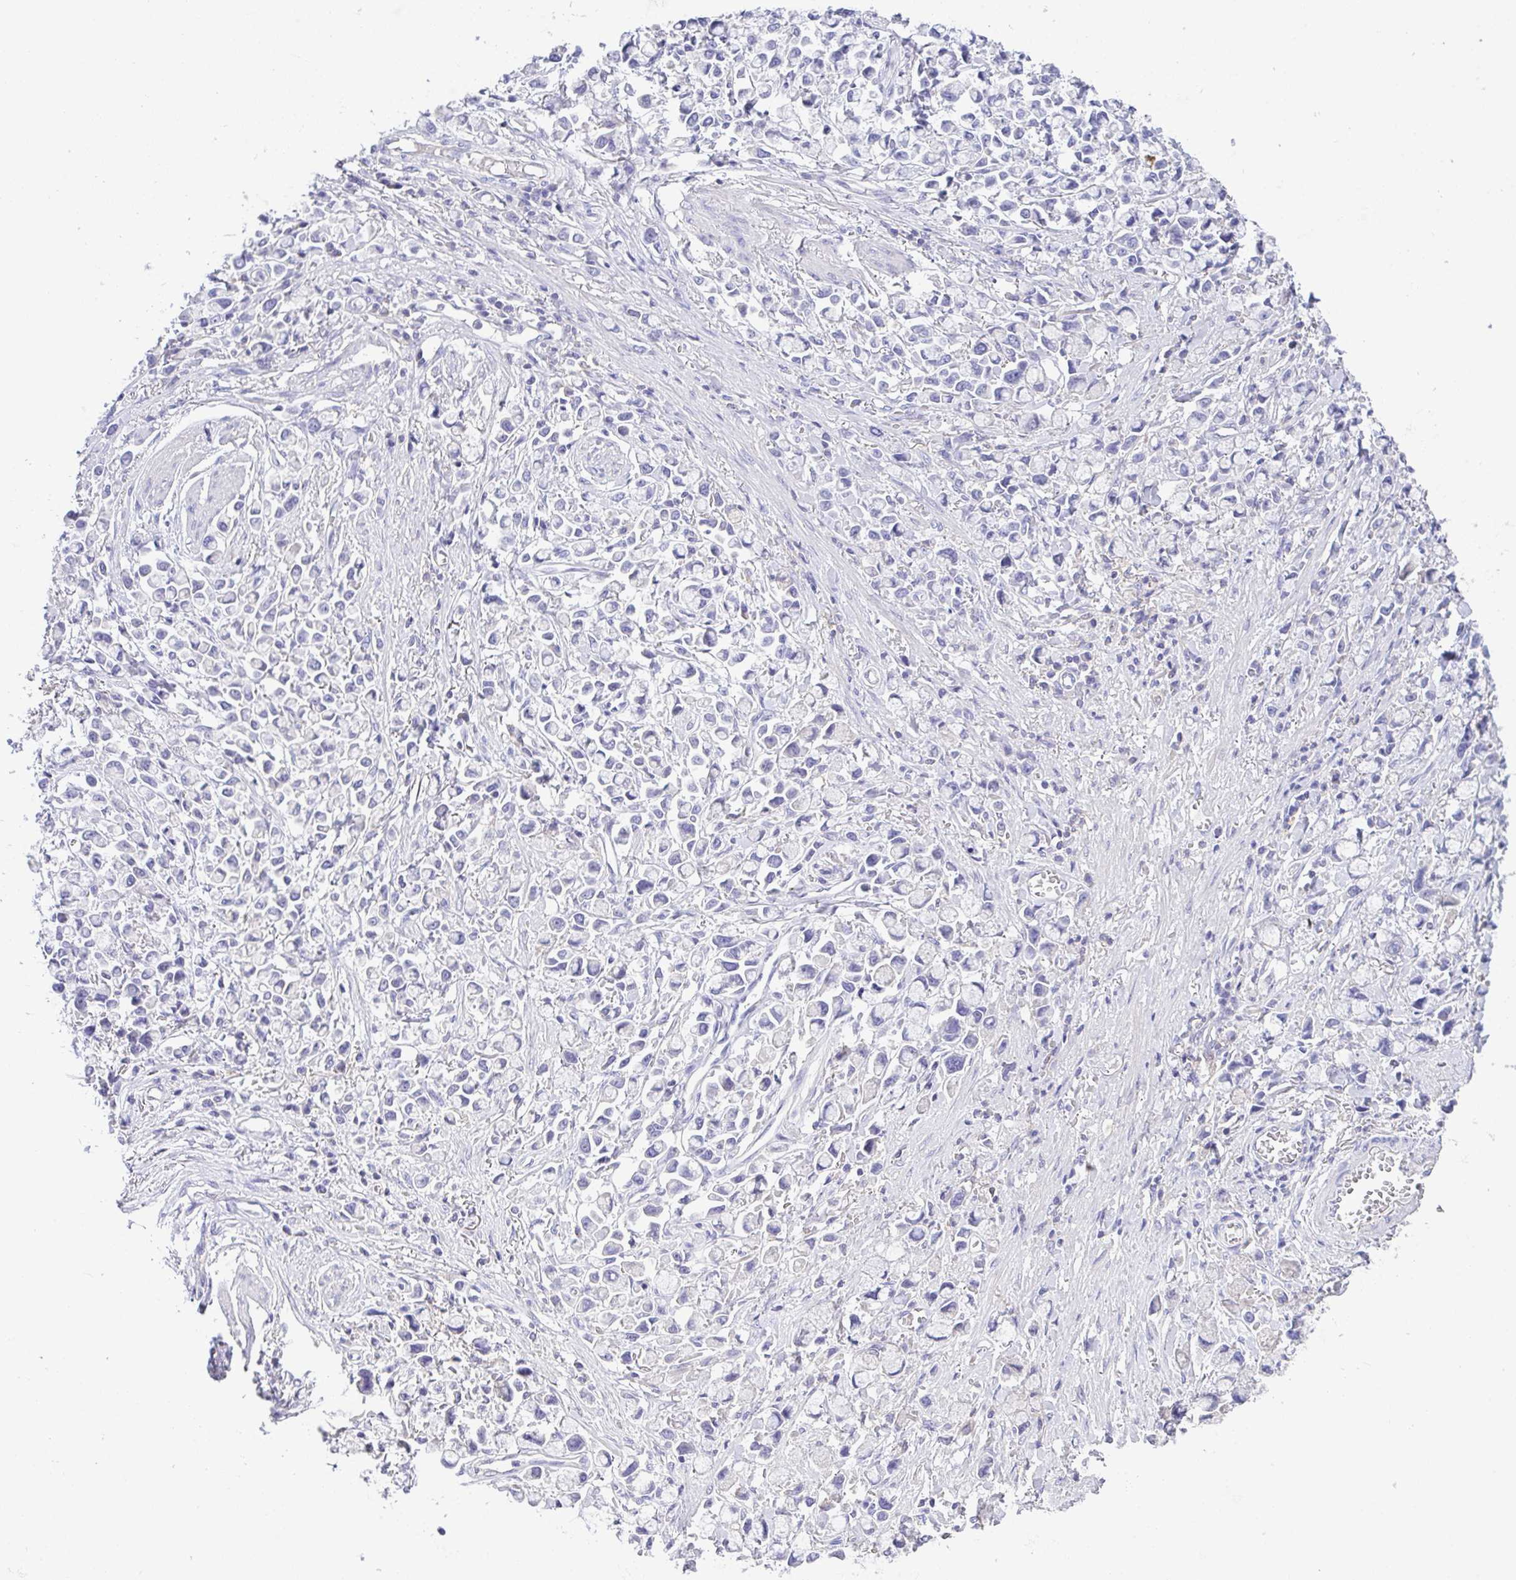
{"staining": {"intensity": "negative", "quantity": "none", "location": "none"}, "tissue": "stomach cancer", "cell_type": "Tumor cells", "image_type": "cancer", "snomed": [{"axis": "morphology", "description": "Adenocarcinoma, NOS"}, {"axis": "topography", "description": "Stomach"}], "caption": "This is an immunohistochemistry (IHC) histopathology image of stomach adenocarcinoma. There is no positivity in tumor cells.", "gene": "CA10", "patient": {"sex": "female", "age": 81}}